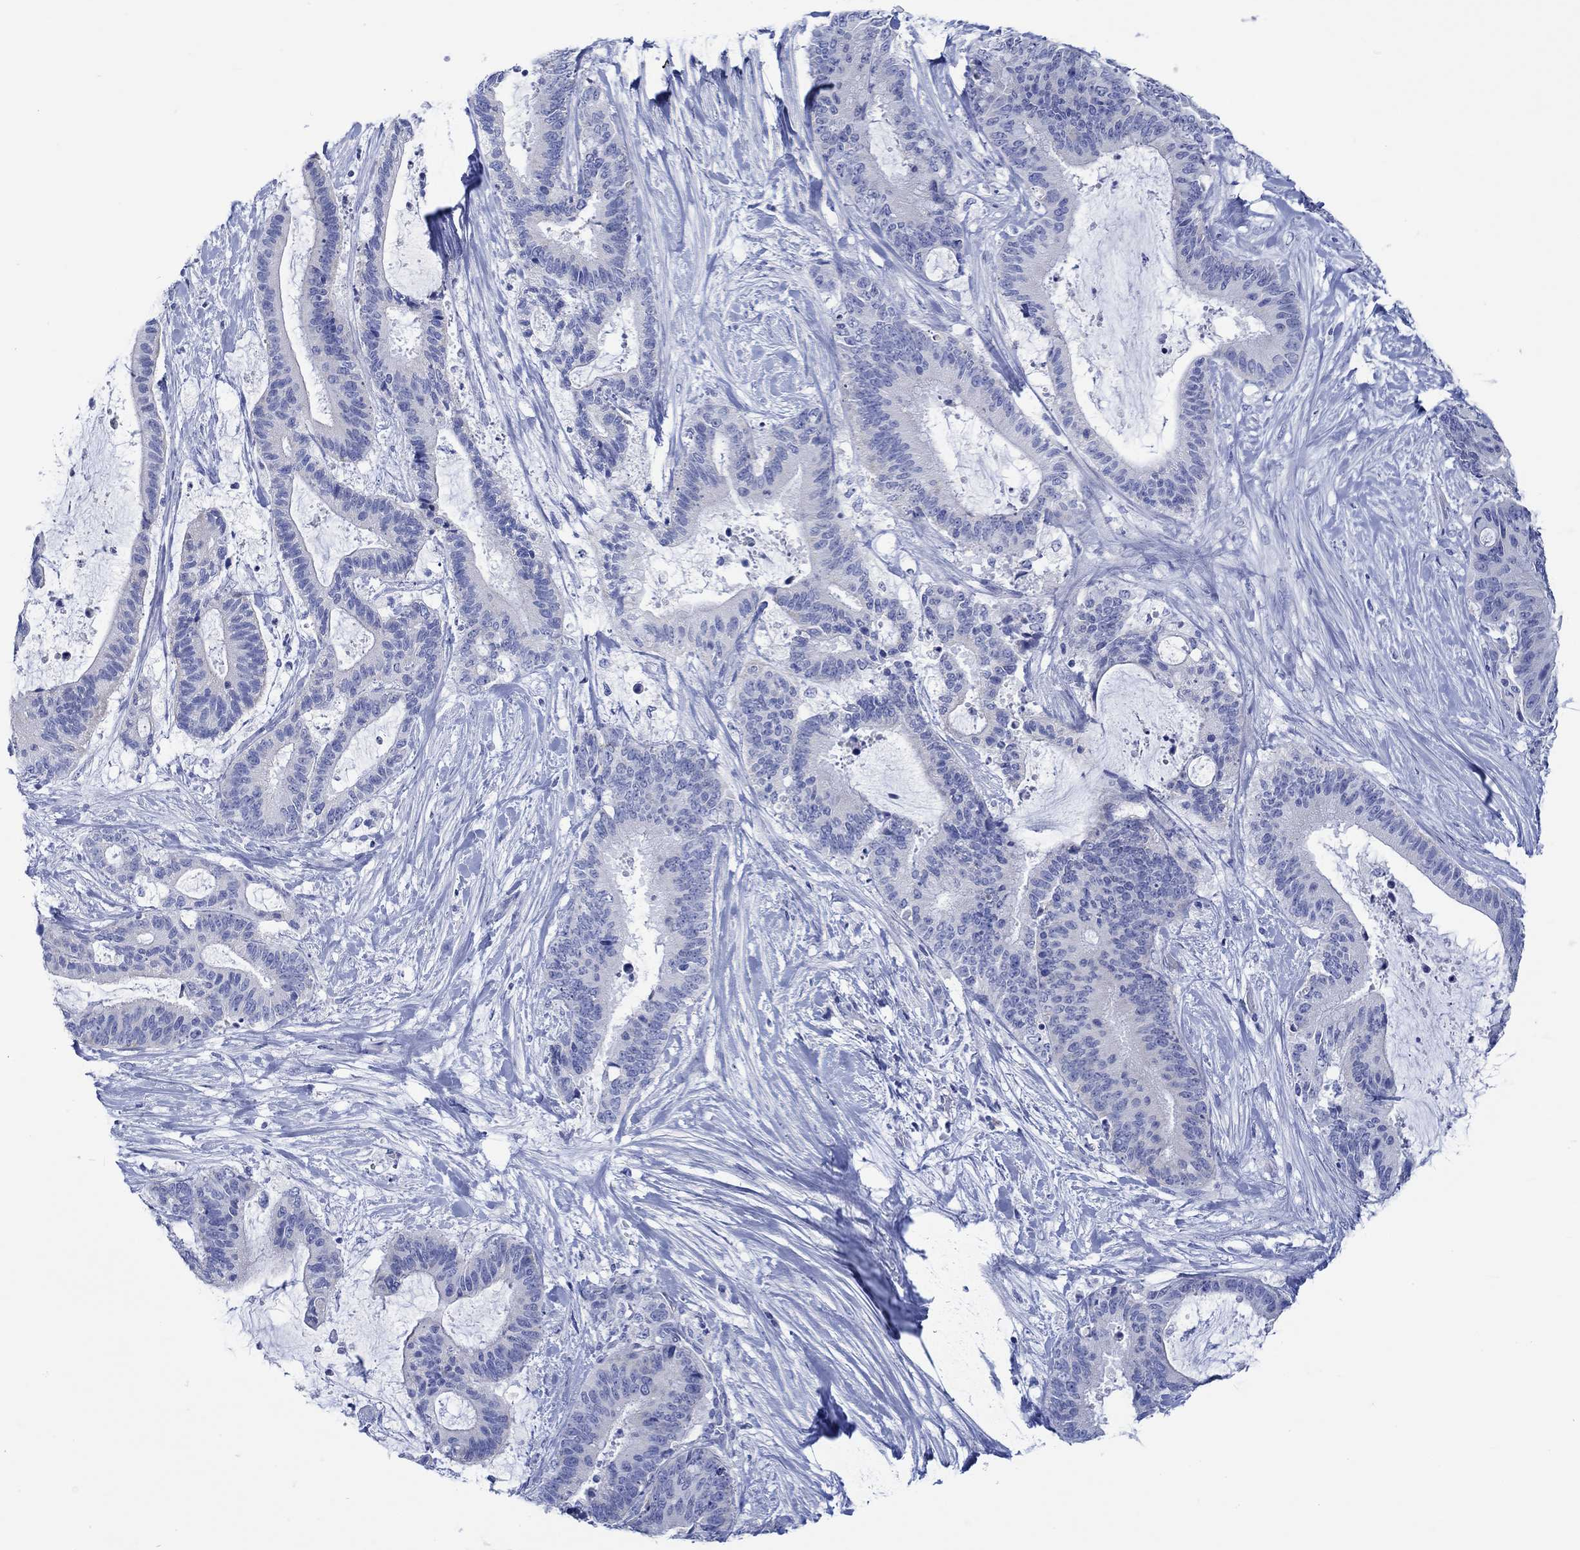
{"staining": {"intensity": "negative", "quantity": "none", "location": "none"}, "tissue": "liver cancer", "cell_type": "Tumor cells", "image_type": "cancer", "snomed": [{"axis": "morphology", "description": "Cholangiocarcinoma"}, {"axis": "topography", "description": "Liver"}], "caption": "Tumor cells are negative for brown protein staining in cholangiocarcinoma (liver).", "gene": "CPLX2", "patient": {"sex": "female", "age": 73}}